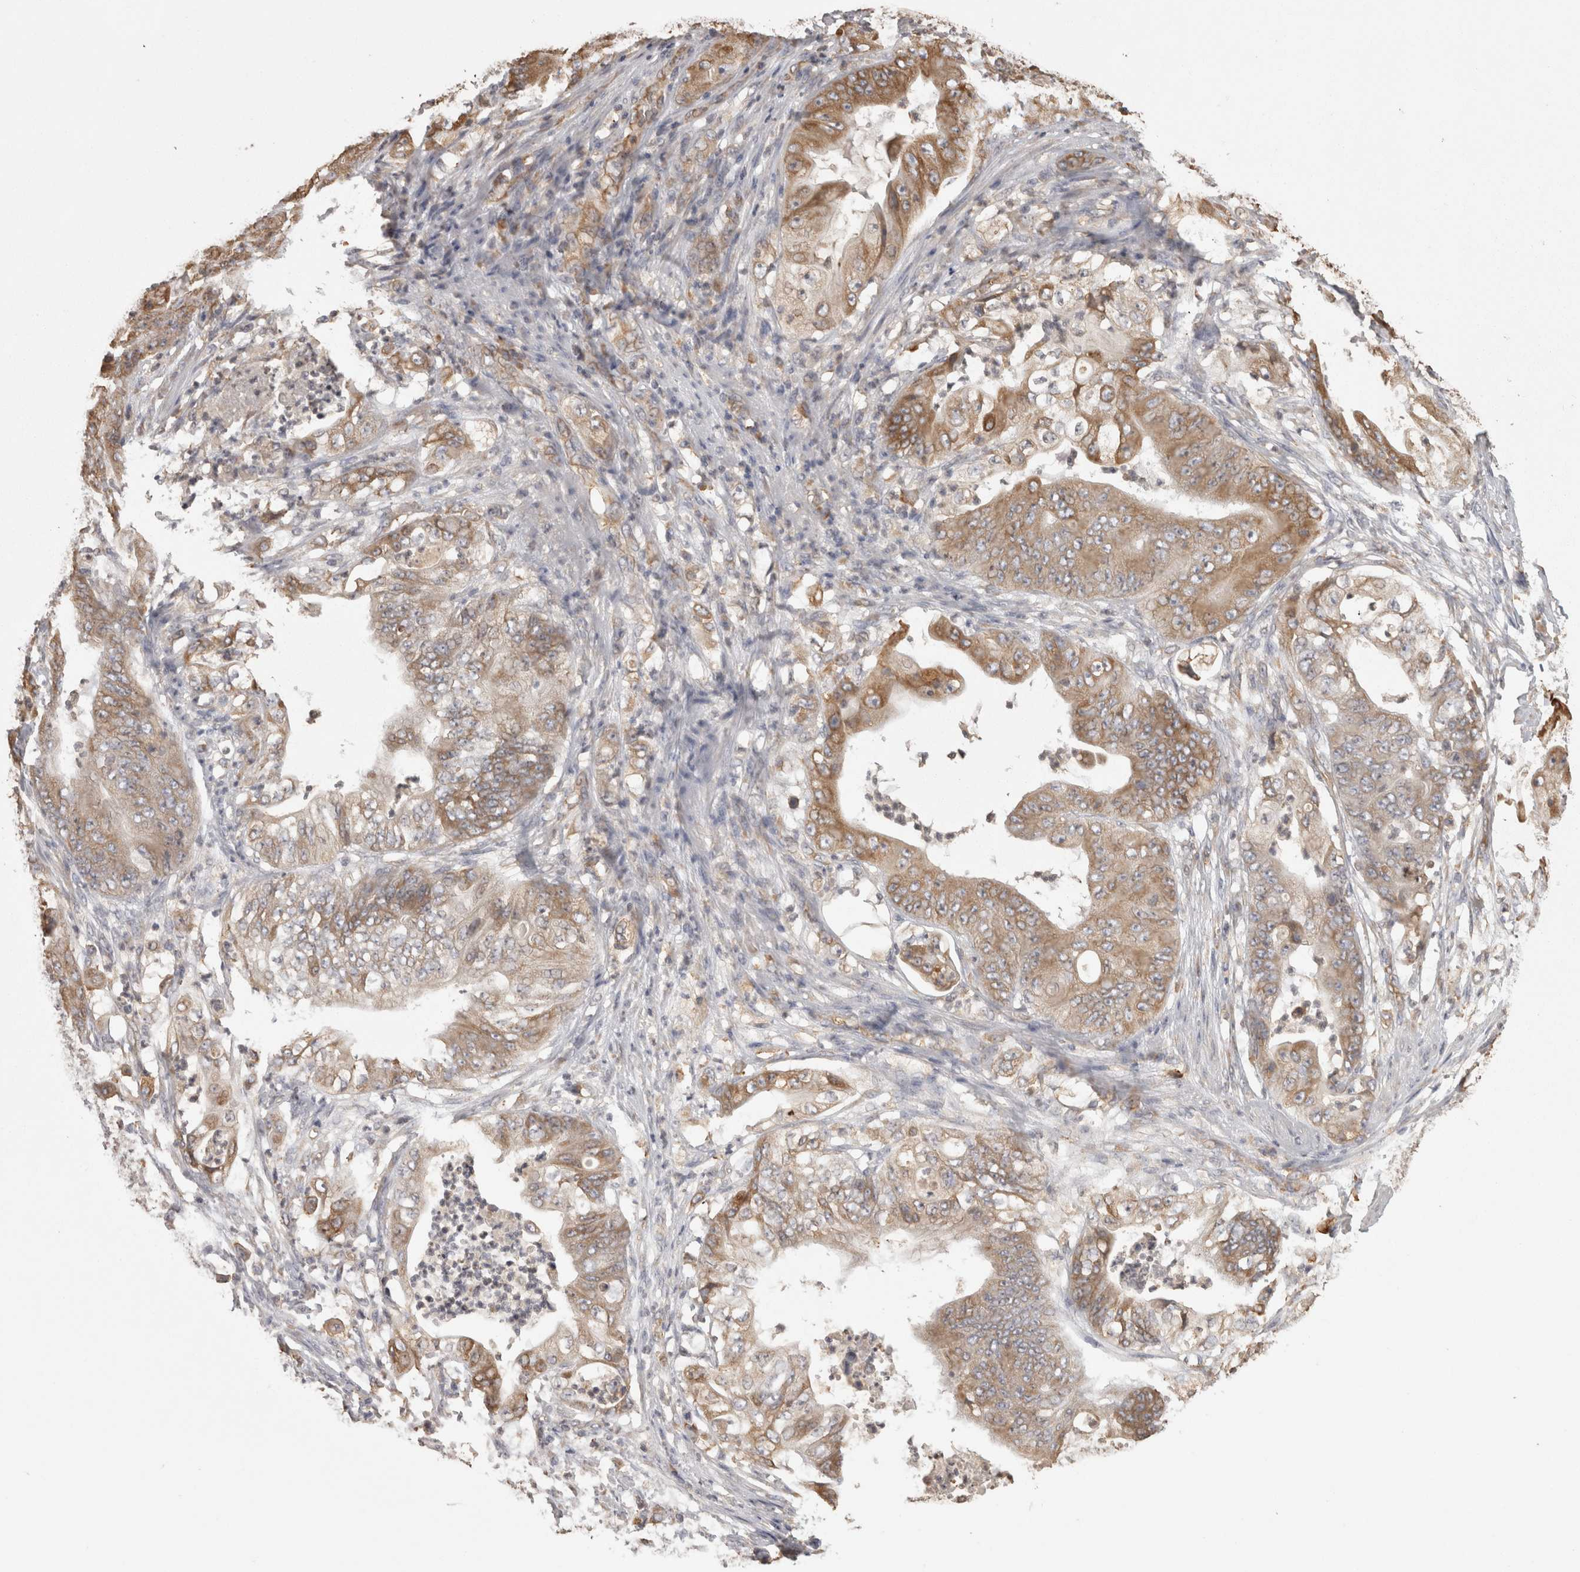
{"staining": {"intensity": "moderate", "quantity": ">75%", "location": "cytoplasmic/membranous"}, "tissue": "stomach cancer", "cell_type": "Tumor cells", "image_type": "cancer", "snomed": [{"axis": "morphology", "description": "Adenocarcinoma, NOS"}, {"axis": "topography", "description": "Stomach"}], "caption": "Immunohistochemistry of human stomach adenocarcinoma shows medium levels of moderate cytoplasmic/membranous expression in approximately >75% of tumor cells.", "gene": "PON2", "patient": {"sex": "female", "age": 73}}